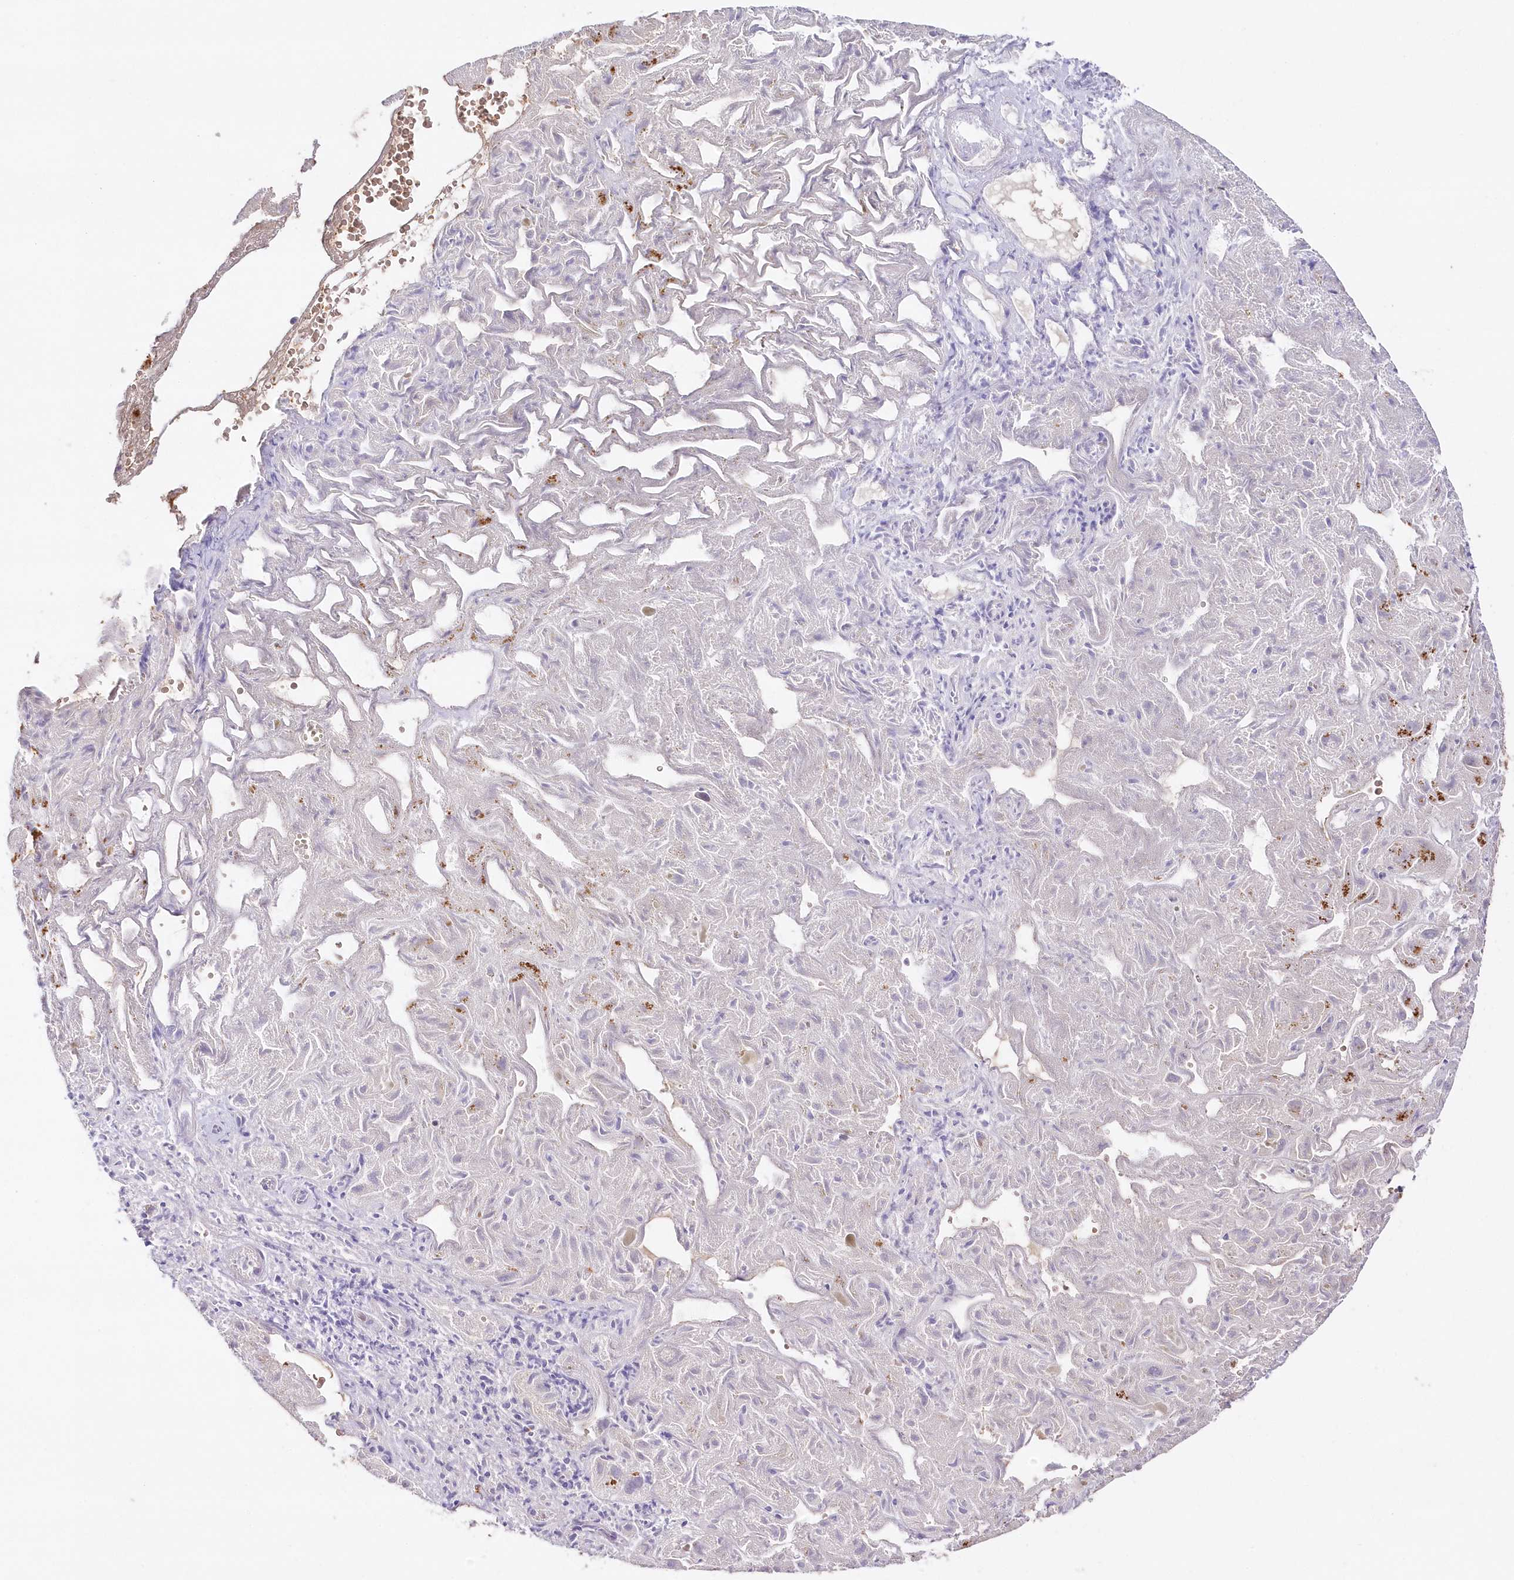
{"staining": {"intensity": "negative", "quantity": "none", "location": "none"}, "tissue": "liver cancer", "cell_type": "Tumor cells", "image_type": "cancer", "snomed": [{"axis": "morphology", "description": "Cholangiocarcinoma"}, {"axis": "topography", "description": "Liver"}], "caption": "IHC of liver cancer (cholangiocarcinoma) exhibits no positivity in tumor cells. (DAB (3,3'-diaminobenzidine) immunohistochemistry visualized using brightfield microscopy, high magnification).", "gene": "GBE1", "patient": {"sex": "female", "age": 52}}